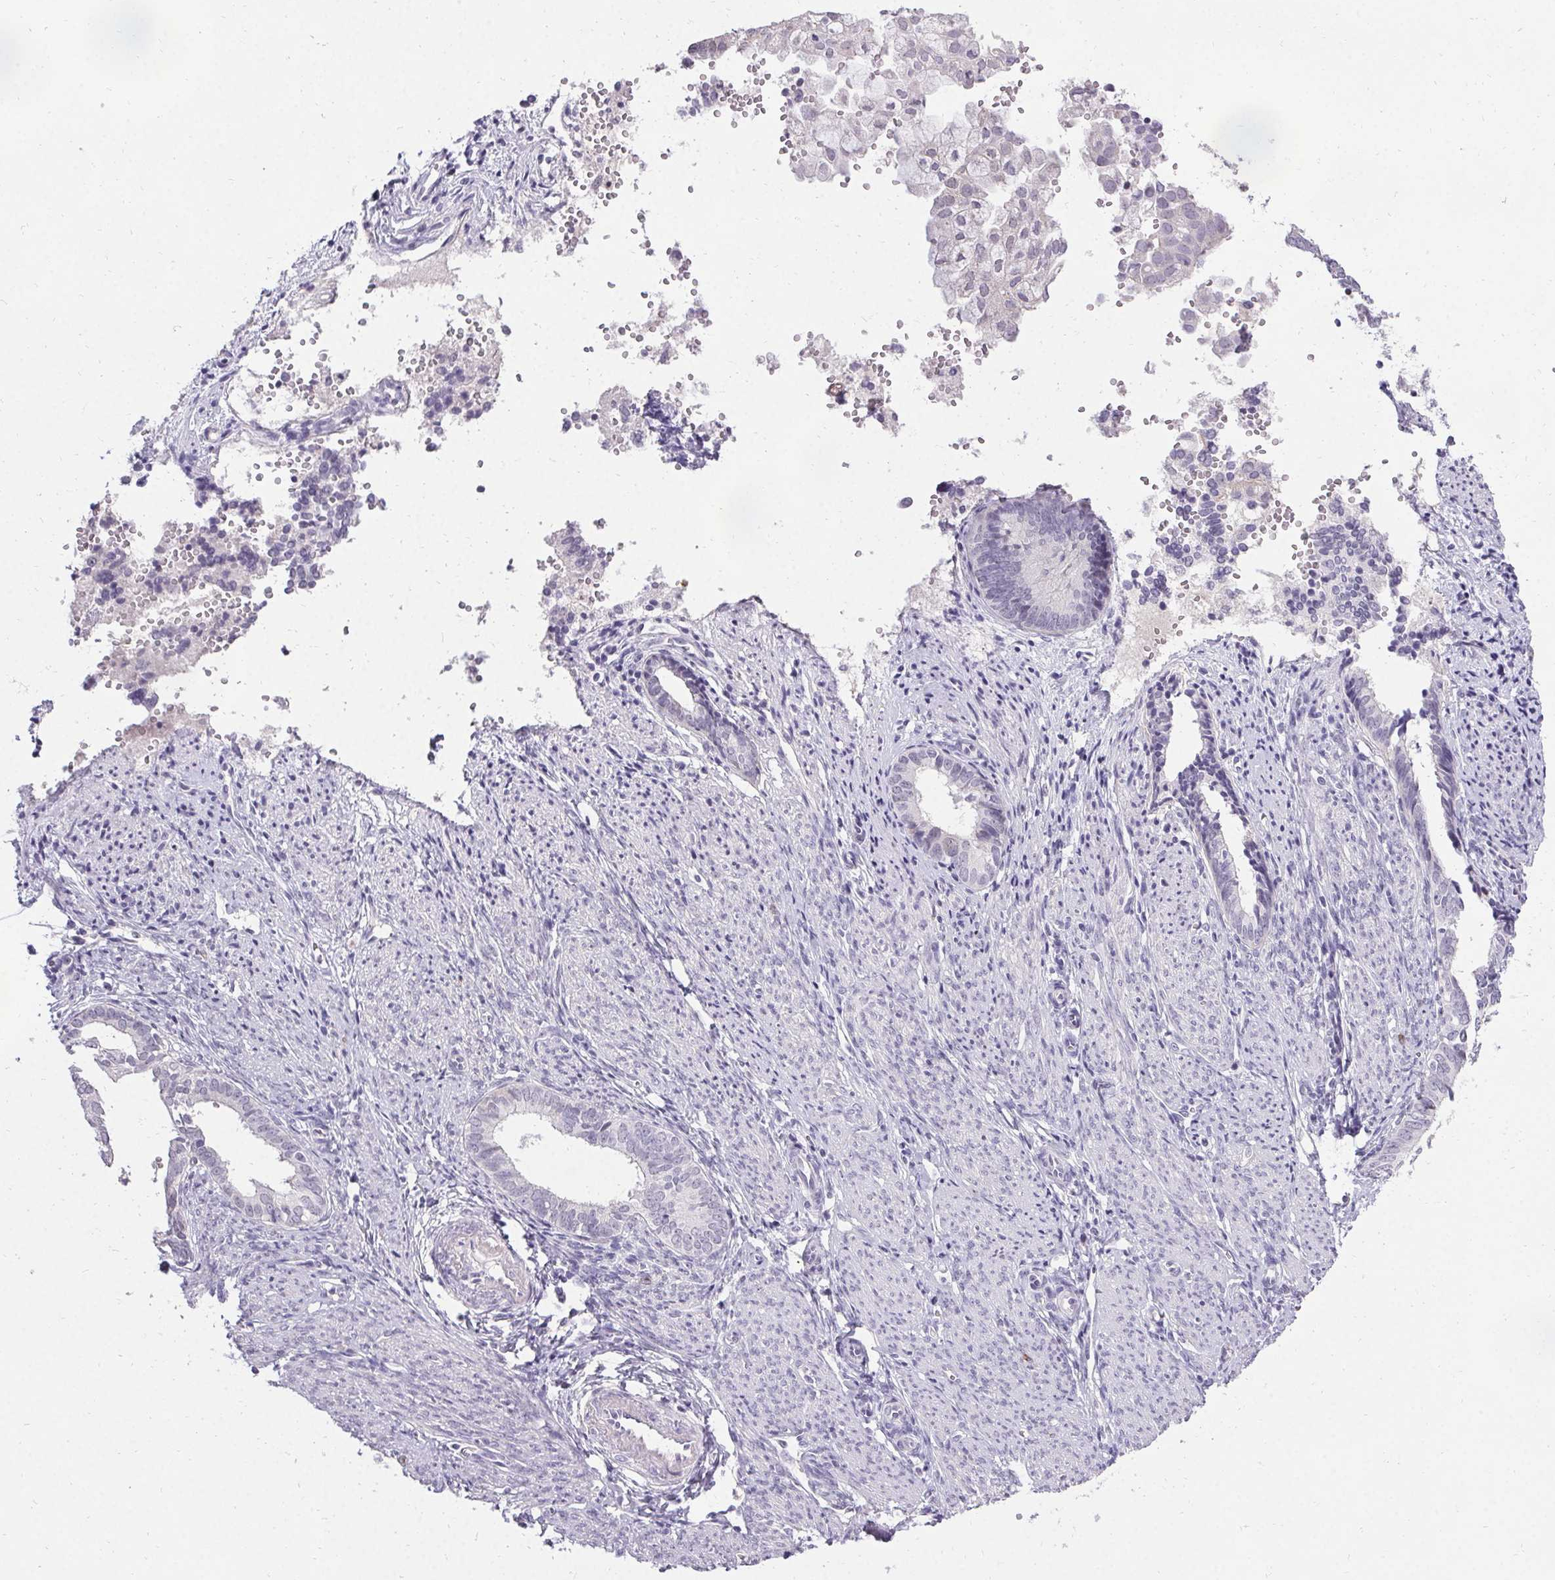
{"staining": {"intensity": "negative", "quantity": "none", "location": "none"}, "tissue": "endometrial cancer", "cell_type": "Tumor cells", "image_type": "cancer", "snomed": [{"axis": "morphology", "description": "Adenocarcinoma, NOS"}, {"axis": "topography", "description": "Endometrium"}], "caption": "Immunohistochemistry of human adenocarcinoma (endometrial) demonstrates no staining in tumor cells.", "gene": "PMEL", "patient": {"sex": "female", "age": 75}}